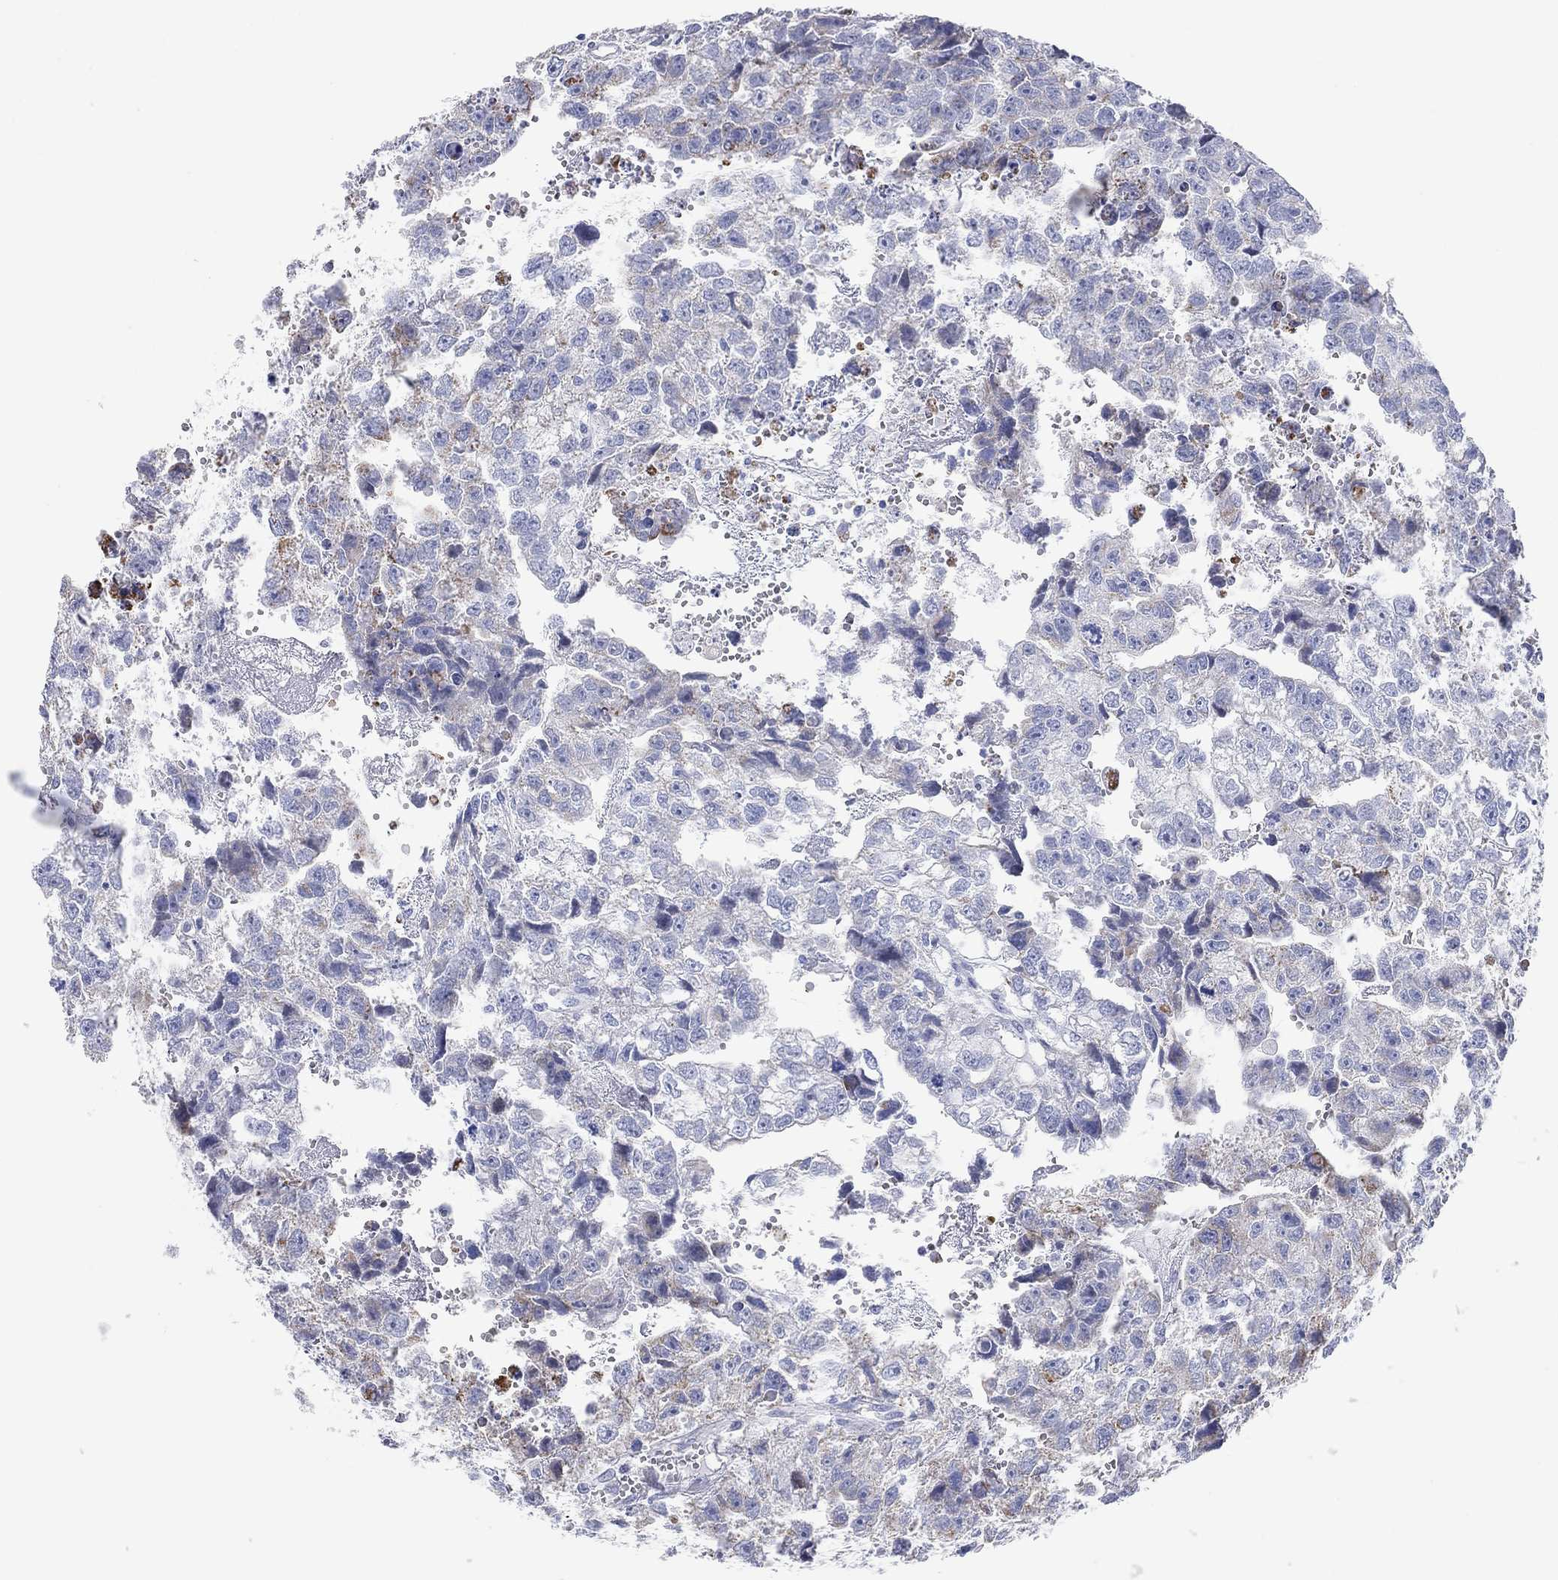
{"staining": {"intensity": "negative", "quantity": "none", "location": "none"}, "tissue": "testis cancer", "cell_type": "Tumor cells", "image_type": "cancer", "snomed": [{"axis": "morphology", "description": "Carcinoma, Embryonal, NOS"}, {"axis": "morphology", "description": "Teratoma, malignant, NOS"}, {"axis": "topography", "description": "Testis"}], "caption": "Immunohistochemistry micrograph of human testis cancer (embryonal carcinoma) stained for a protein (brown), which displays no staining in tumor cells.", "gene": "CHI3L2", "patient": {"sex": "male", "age": 44}}